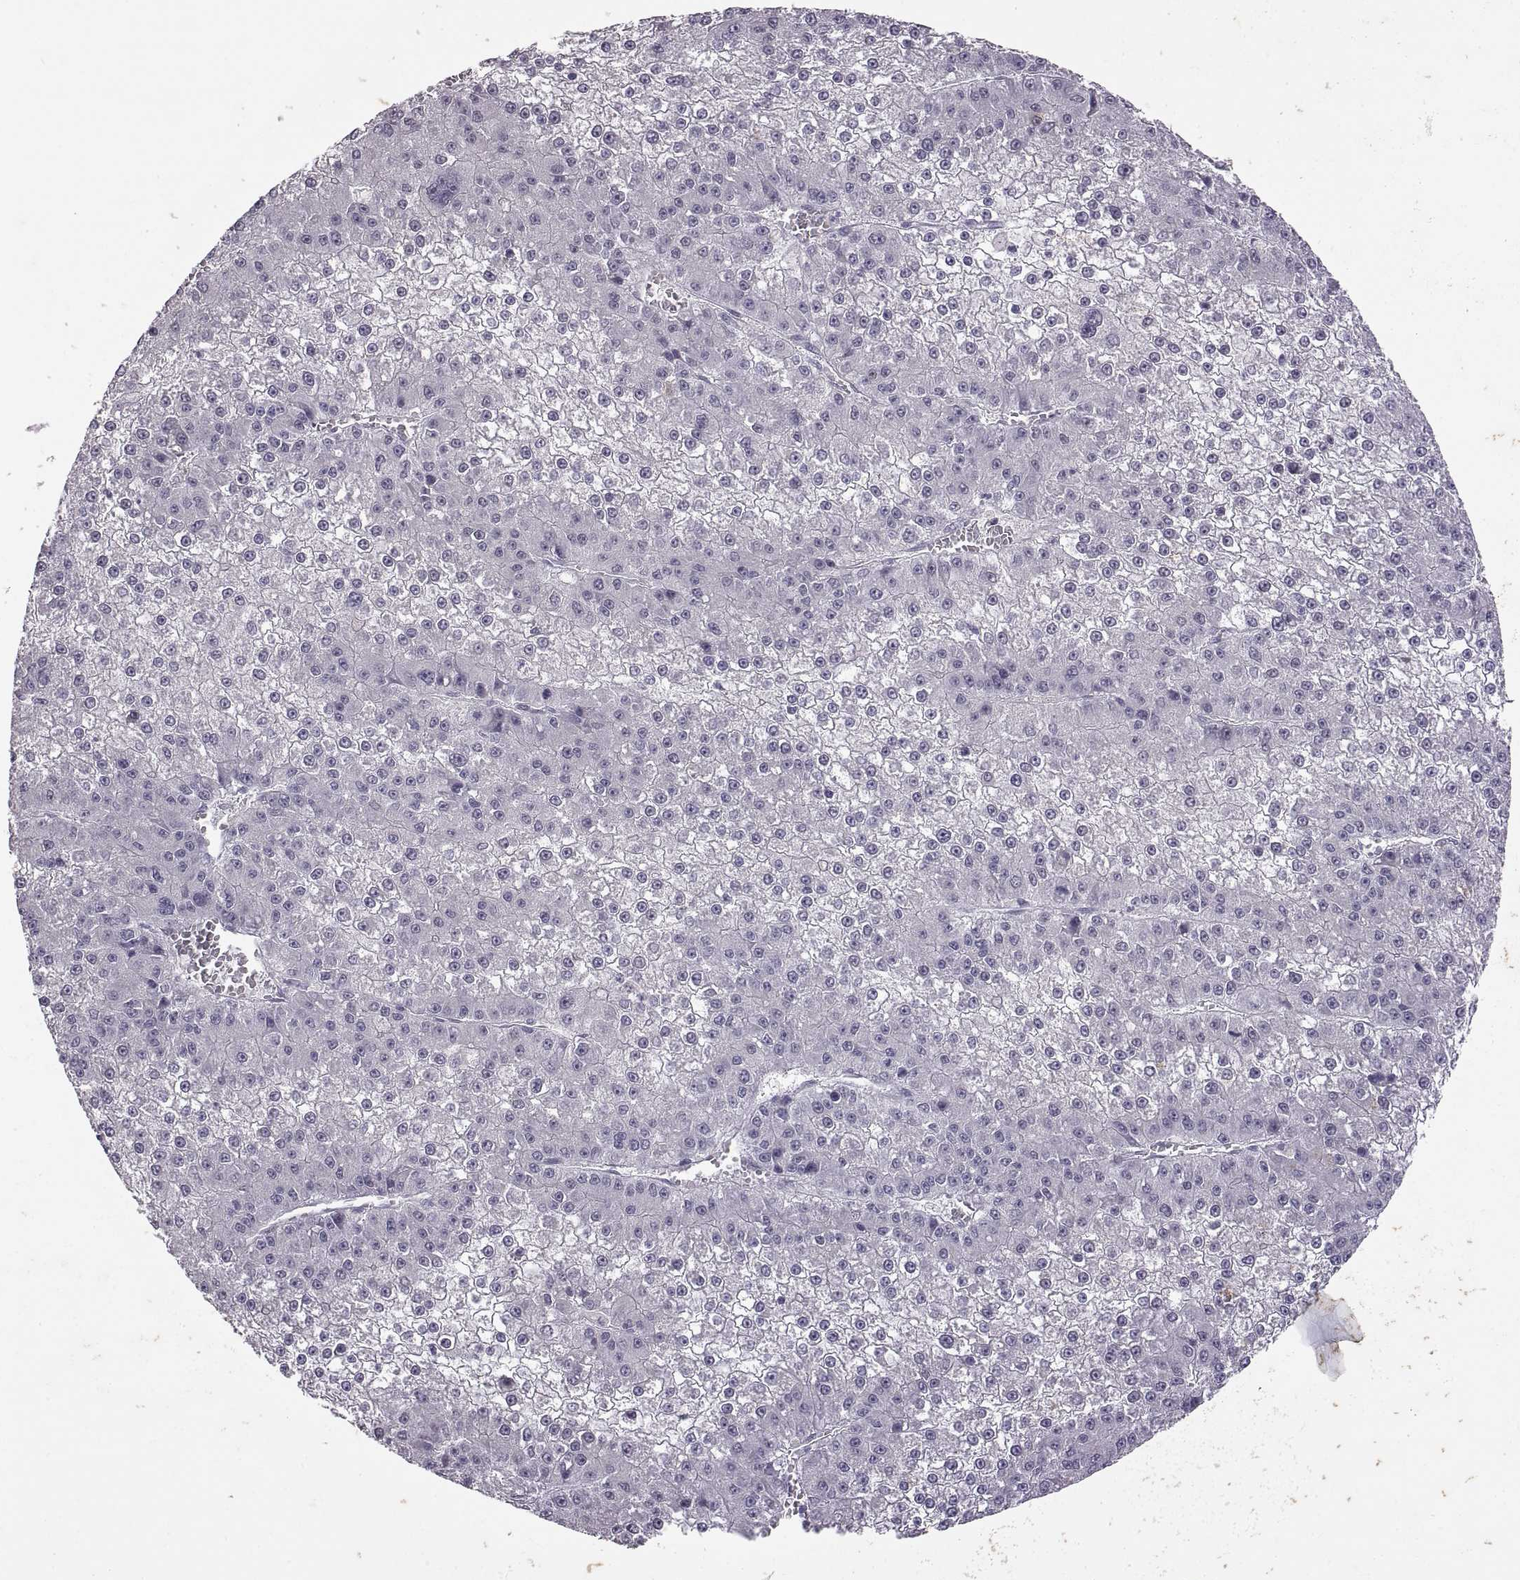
{"staining": {"intensity": "negative", "quantity": "none", "location": "none"}, "tissue": "liver cancer", "cell_type": "Tumor cells", "image_type": "cancer", "snomed": [{"axis": "morphology", "description": "Carcinoma, Hepatocellular, NOS"}, {"axis": "topography", "description": "Liver"}], "caption": "Tumor cells show no significant positivity in liver hepatocellular carcinoma. (Stains: DAB (3,3'-diaminobenzidine) IHC with hematoxylin counter stain, Microscopy: brightfield microscopy at high magnification).", "gene": "NEK2", "patient": {"sex": "female", "age": 73}}